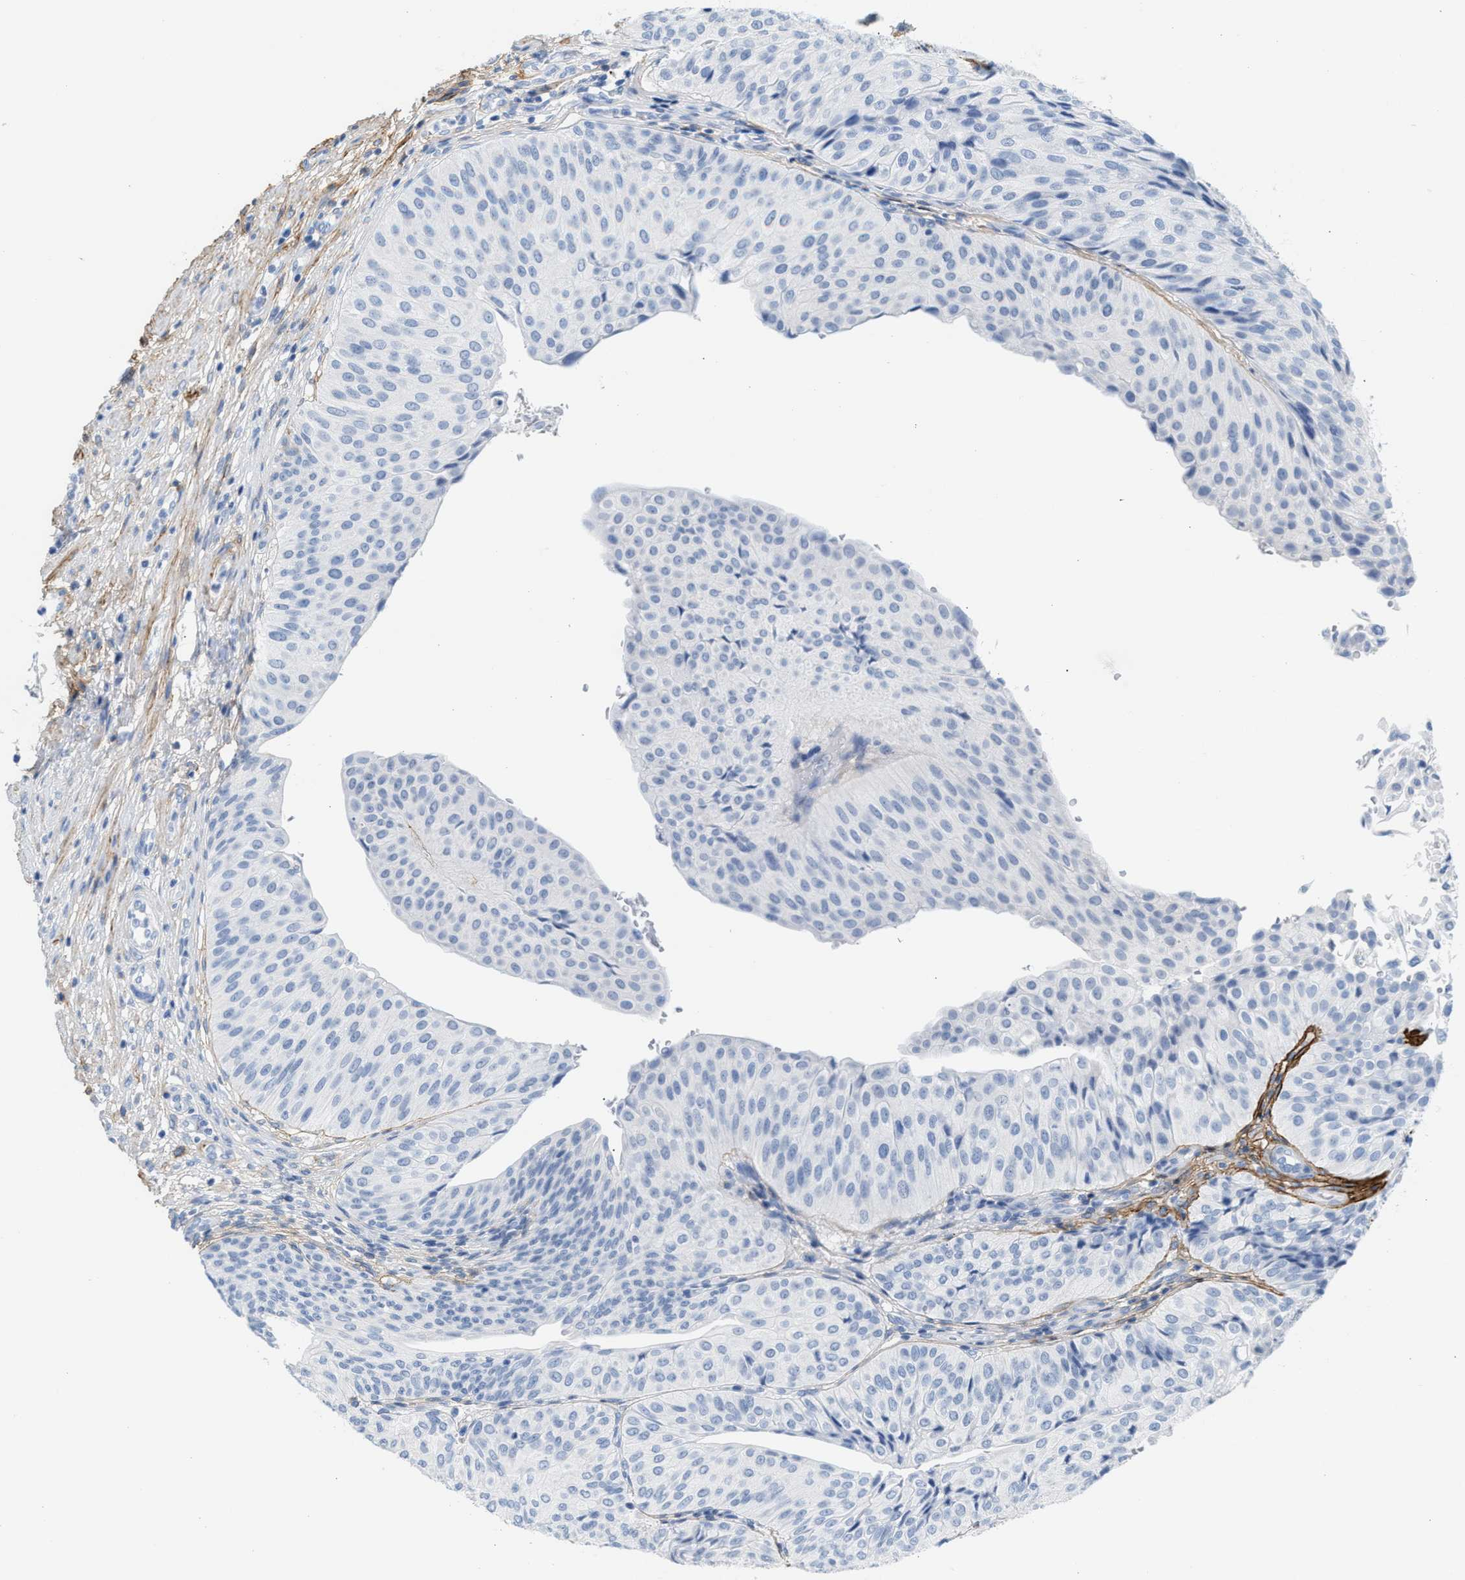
{"staining": {"intensity": "negative", "quantity": "none", "location": "none"}, "tissue": "urothelial cancer", "cell_type": "Tumor cells", "image_type": "cancer", "snomed": [{"axis": "morphology", "description": "Urothelial carcinoma, Low grade"}, {"axis": "topography", "description": "Urinary bladder"}], "caption": "An image of human urothelial carcinoma (low-grade) is negative for staining in tumor cells. (Stains: DAB (3,3'-diaminobenzidine) immunohistochemistry (IHC) with hematoxylin counter stain, Microscopy: brightfield microscopy at high magnification).", "gene": "TNR", "patient": {"sex": "male", "age": 67}}